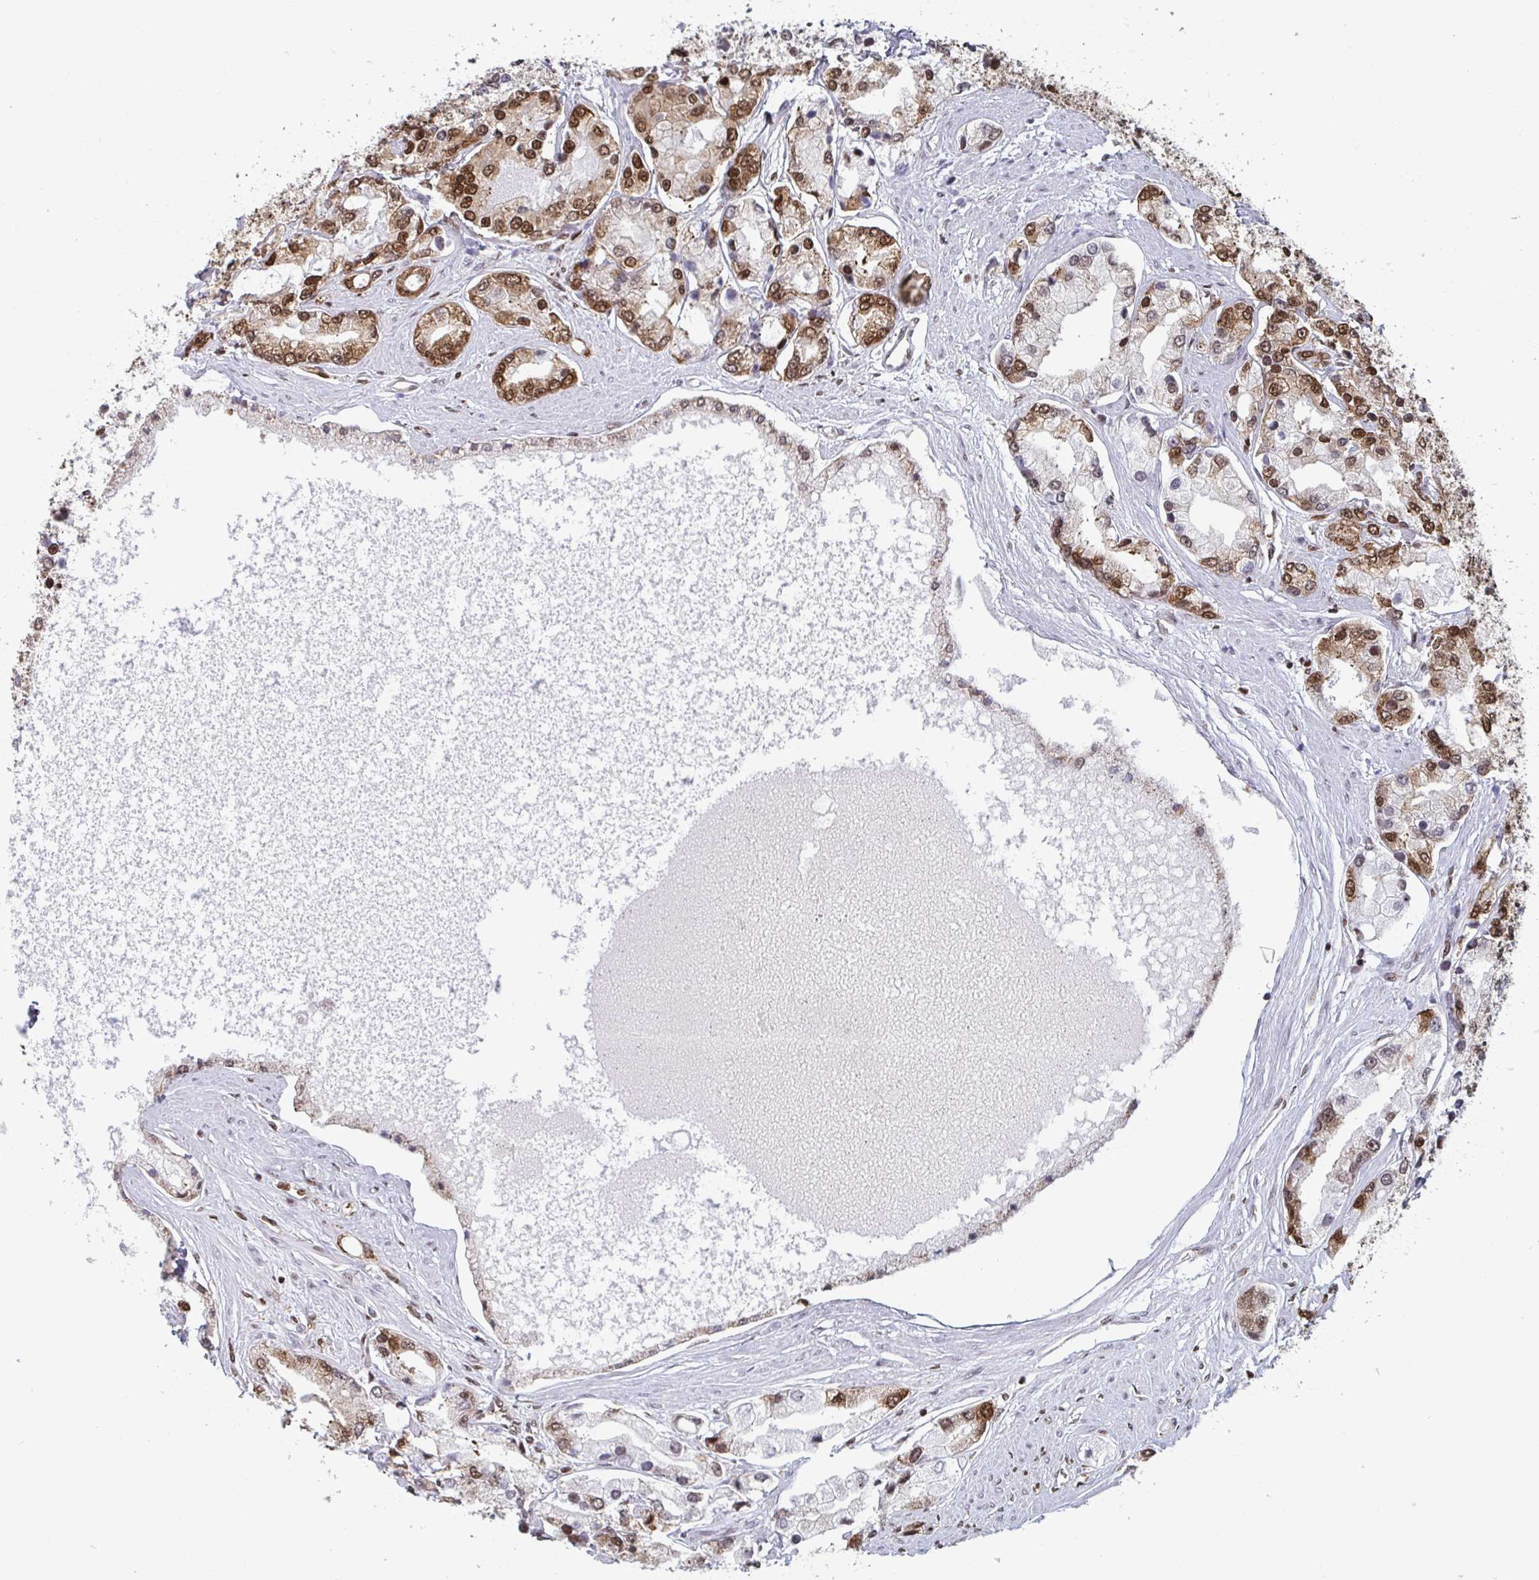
{"staining": {"intensity": "strong", "quantity": ">75%", "location": "nuclear"}, "tissue": "prostate cancer", "cell_type": "Tumor cells", "image_type": "cancer", "snomed": [{"axis": "morphology", "description": "Adenocarcinoma, High grade"}, {"axis": "topography", "description": "Prostate"}], "caption": "Human high-grade adenocarcinoma (prostate) stained for a protein (brown) exhibits strong nuclear positive expression in approximately >75% of tumor cells.", "gene": "GAR1", "patient": {"sex": "male", "age": 66}}